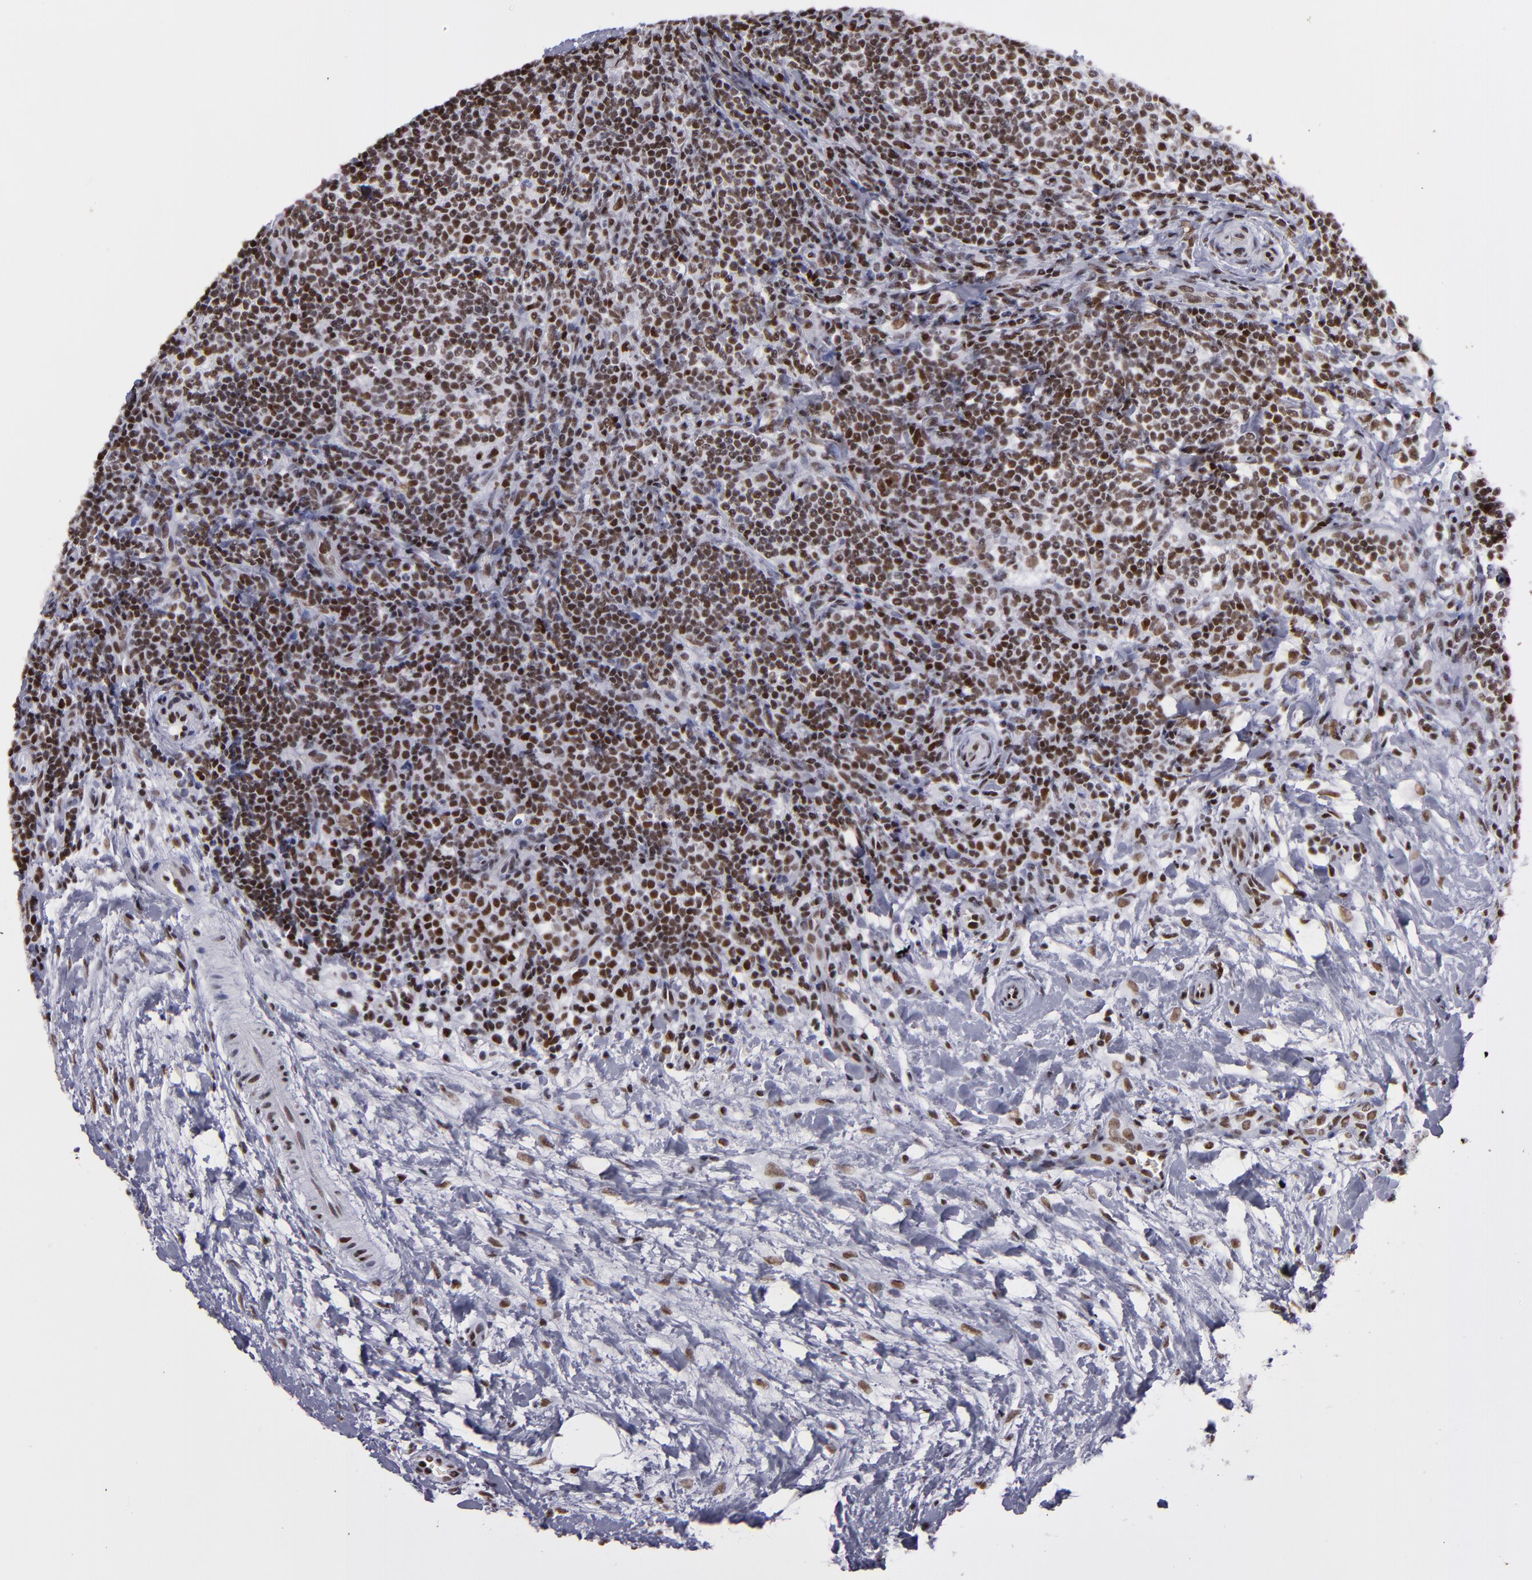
{"staining": {"intensity": "strong", "quantity": ">75%", "location": "nuclear"}, "tissue": "lymphoma", "cell_type": "Tumor cells", "image_type": "cancer", "snomed": [{"axis": "morphology", "description": "Malignant lymphoma, non-Hodgkin's type, Low grade"}, {"axis": "topography", "description": "Lymph node"}], "caption": "Human low-grade malignant lymphoma, non-Hodgkin's type stained for a protein (brown) displays strong nuclear positive positivity in approximately >75% of tumor cells.", "gene": "TERF2", "patient": {"sex": "female", "age": 76}}